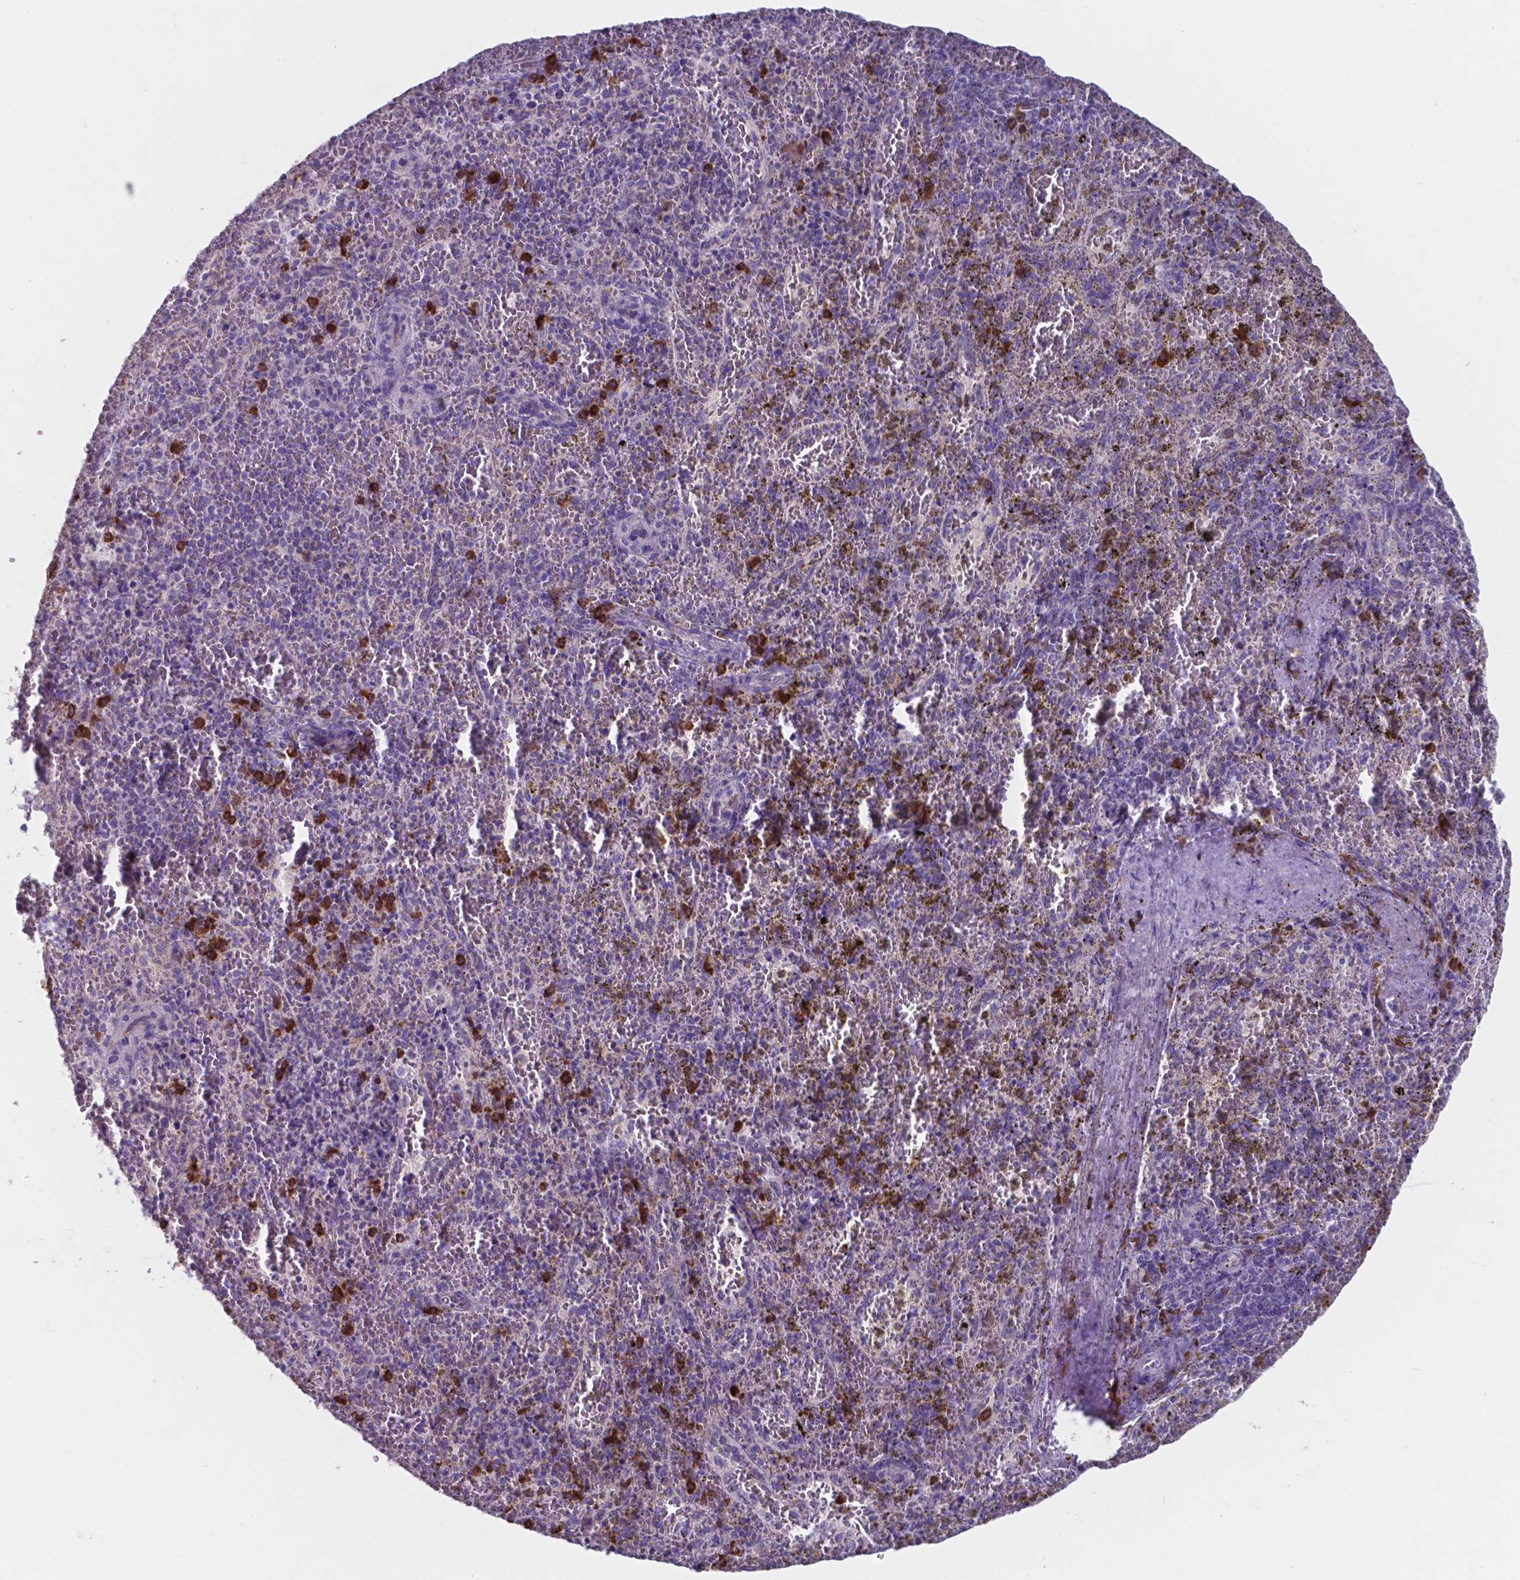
{"staining": {"intensity": "strong", "quantity": "<25%", "location": "cytoplasmic/membranous"}, "tissue": "spleen", "cell_type": "Cells in red pulp", "image_type": "normal", "snomed": [{"axis": "morphology", "description": "Normal tissue, NOS"}, {"axis": "topography", "description": "Spleen"}], "caption": "Protein staining displays strong cytoplasmic/membranous expression in approximately <25% of cells in red pulp in normal spleen.", "gene": "UBE2J1", "patient": {"sex": "female", "age": 50}}